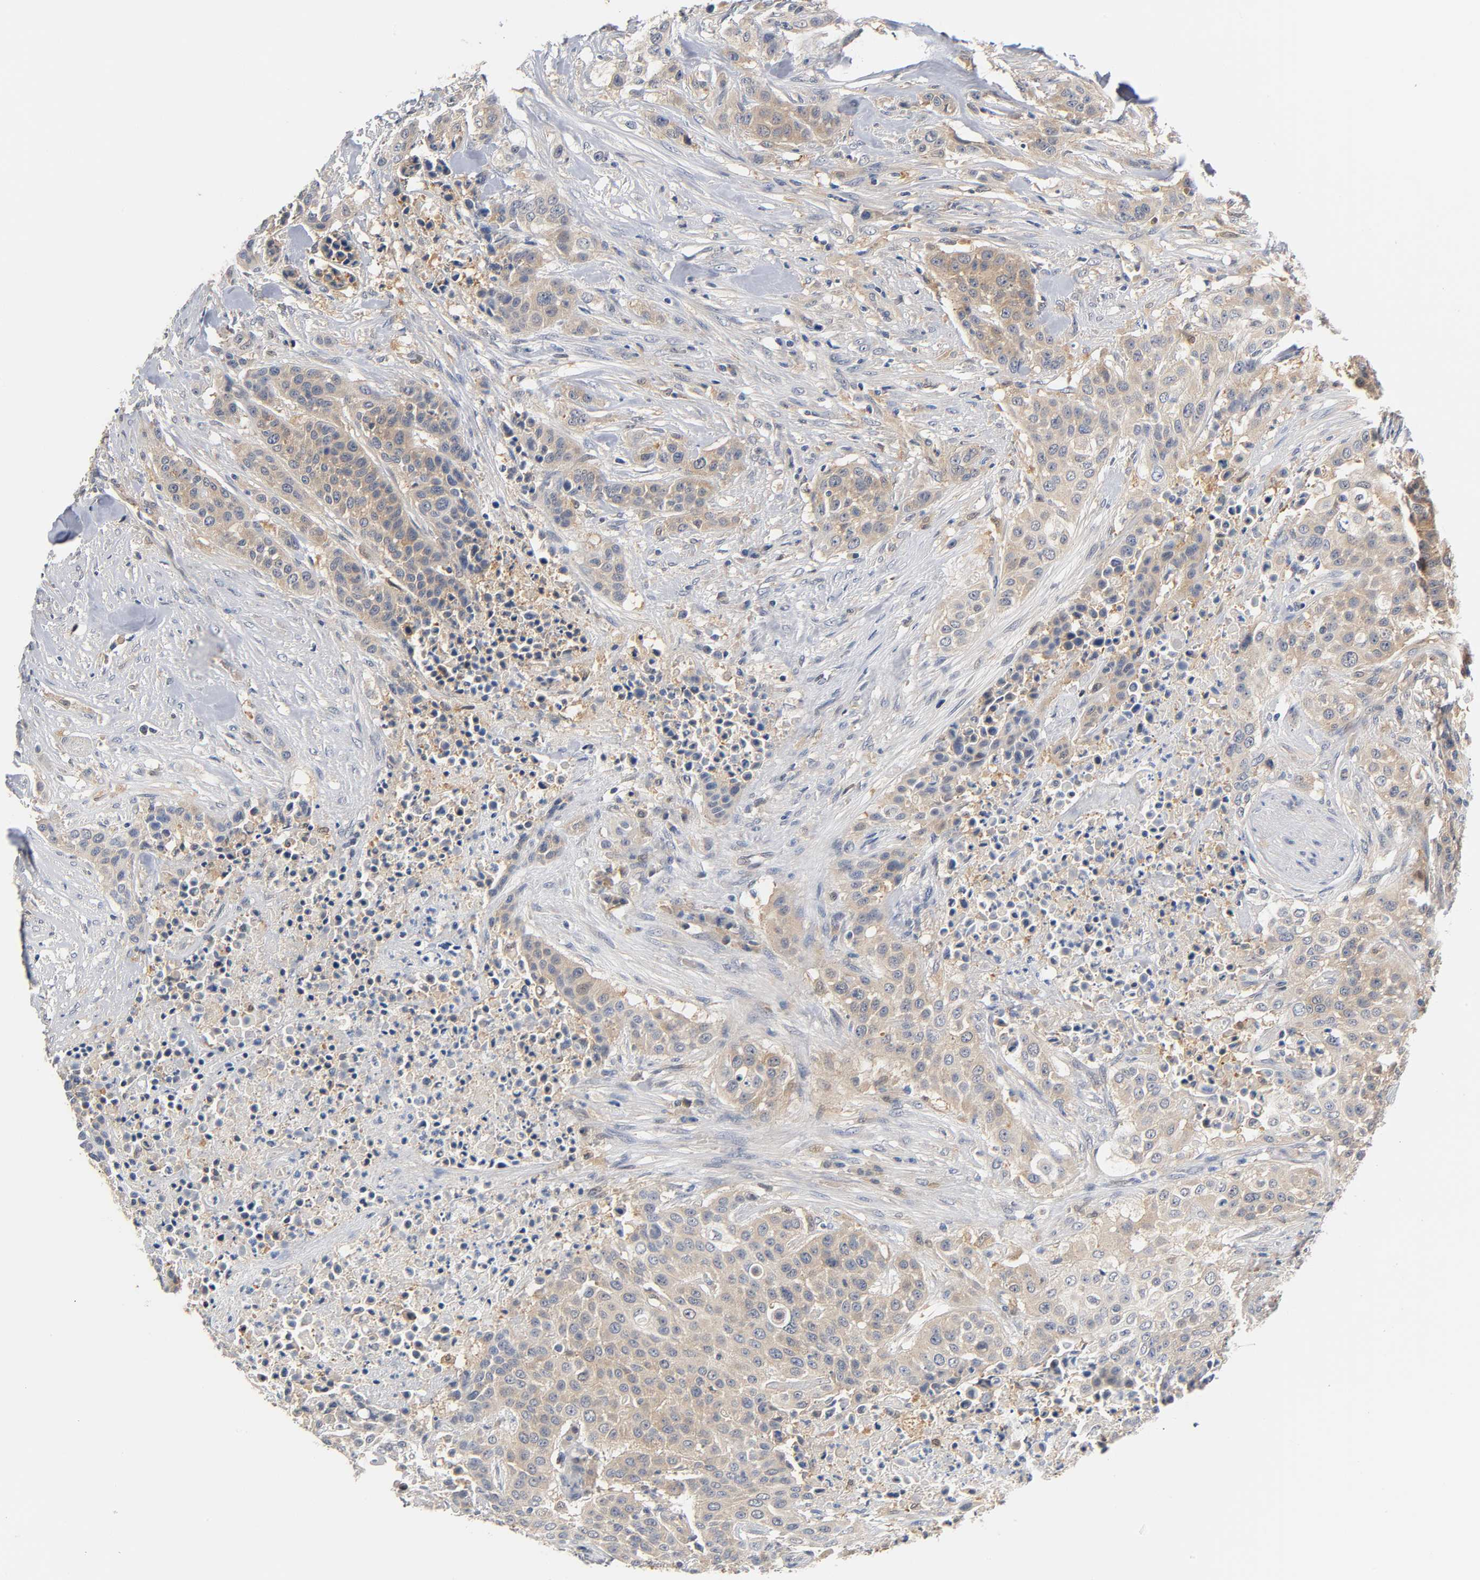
{"staining": {"intensity": "weak", "quantity": ">75%", "location": "cytoplasmic/membranous"}, "tissue": "urothelial cancer", "cell_type": "Tumor cells", "image_type": "cancer", "snomed": [{"axis": "morphology", "description": "Urothelial carcinoma, High grade"}, {"axis": "topography", "description": "Urinary bladder"}], "caption": "Protein expression analysis of urothelial cancer displays weak cytoplasmic/membranous staining in about >75% of tumor cells. The protein of interest is stained brown, and the nuclei are stained in blue (DAB IHC with brightfield microscopy, high magnification).", "gene": "FYN", "patient": {"sex": "male", "age": 74}}